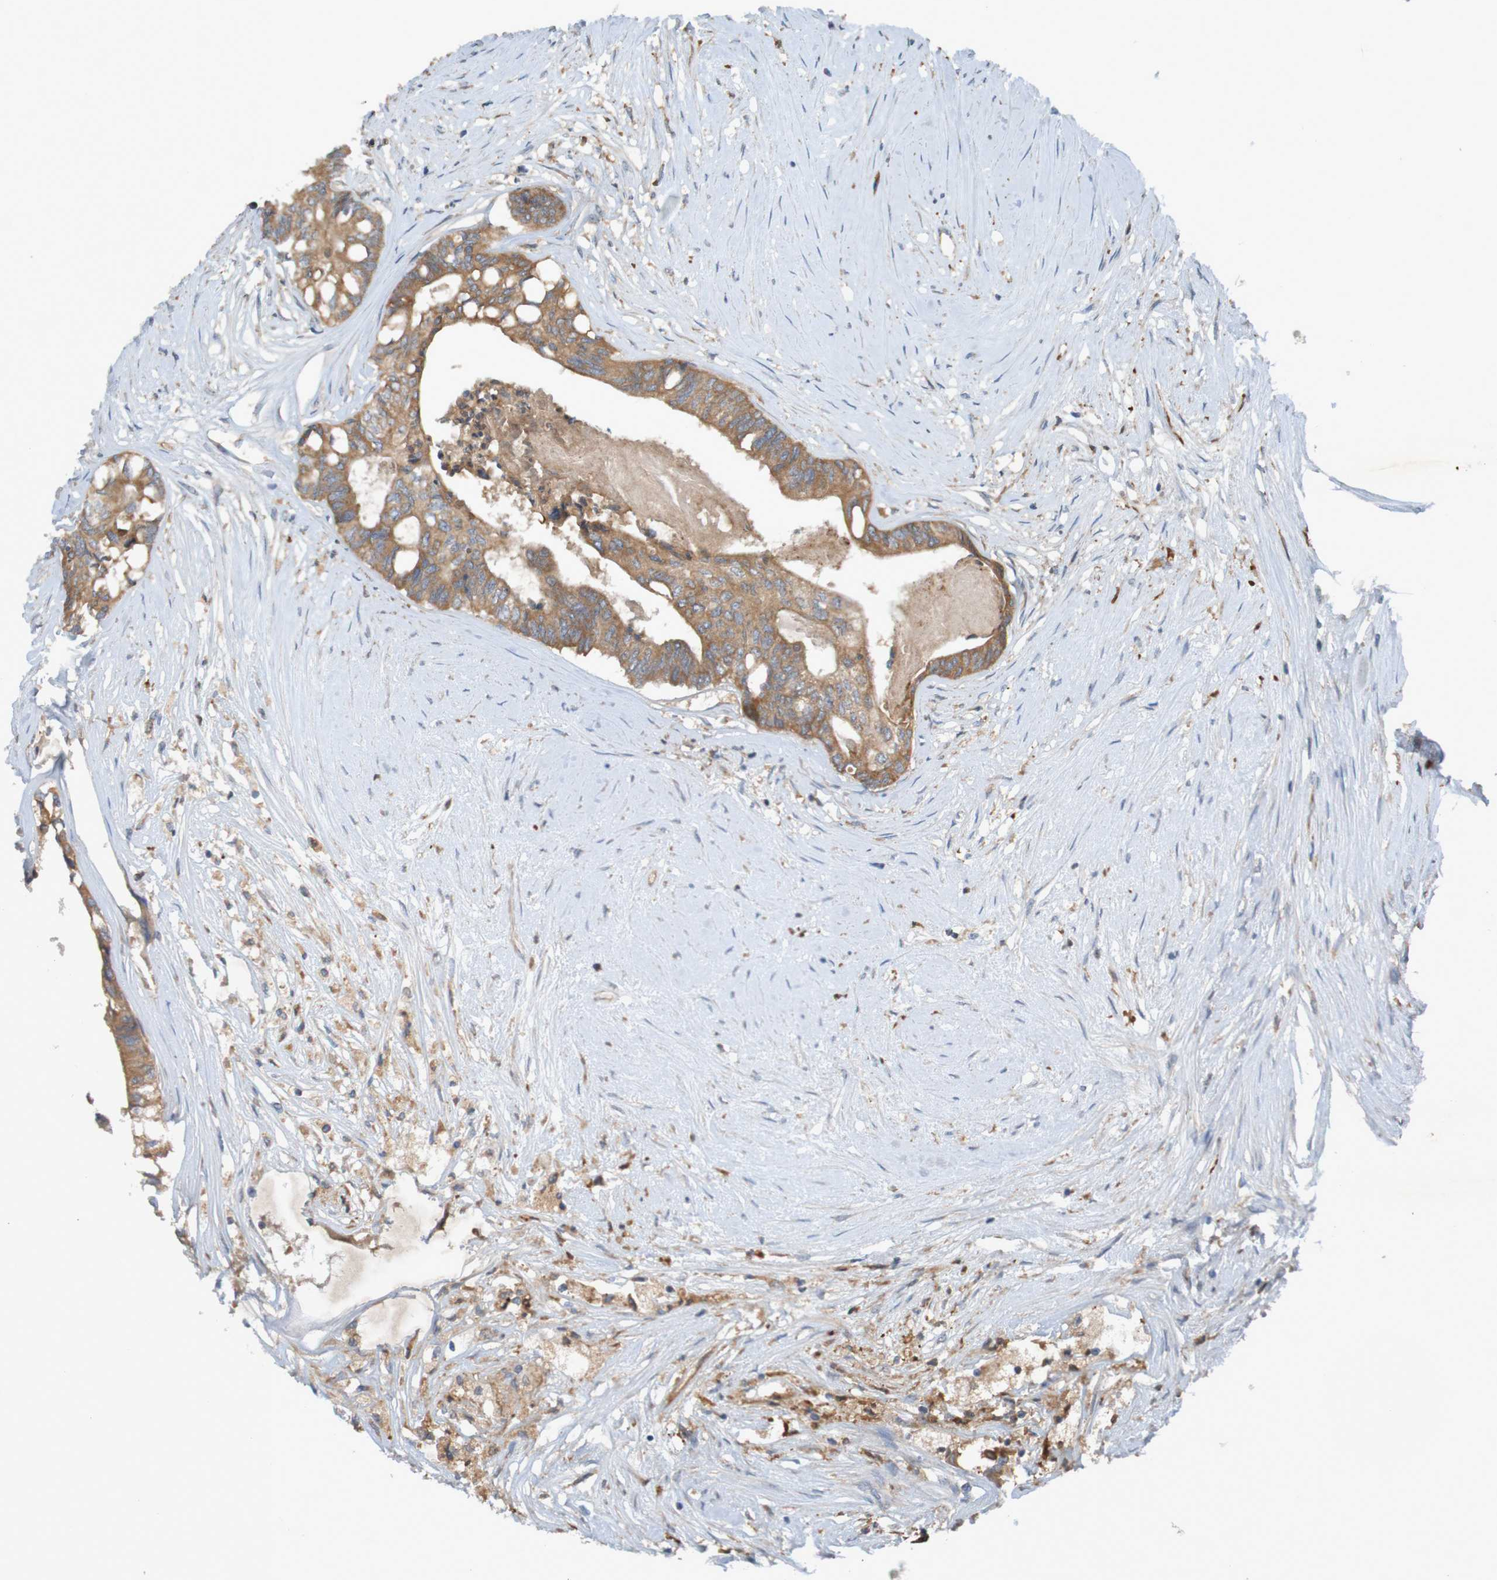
{"staining": {"intensity": "moderate", "quantity": ">75%", "location": "cytoplasmic/membranous"}, "tissue": "colorectal cancer", "cell_type": "Tumor cells", "image_type": "cancer", "snomed": [{"axis": "morphology", "description": "Adenocarcinoma, NOS"}, {"axis": "topography", "description": "Rectum"}], "caption": "The photomicrograph reveals immunohistochemical staining of adenocarcinoma (colorectal). There is moderate cytoplasmic/membranous positivity is appreciated in about >75% of tumor cells.", "gene": "DNAJC4", "patient": {"sex": "male", "age": 63}}